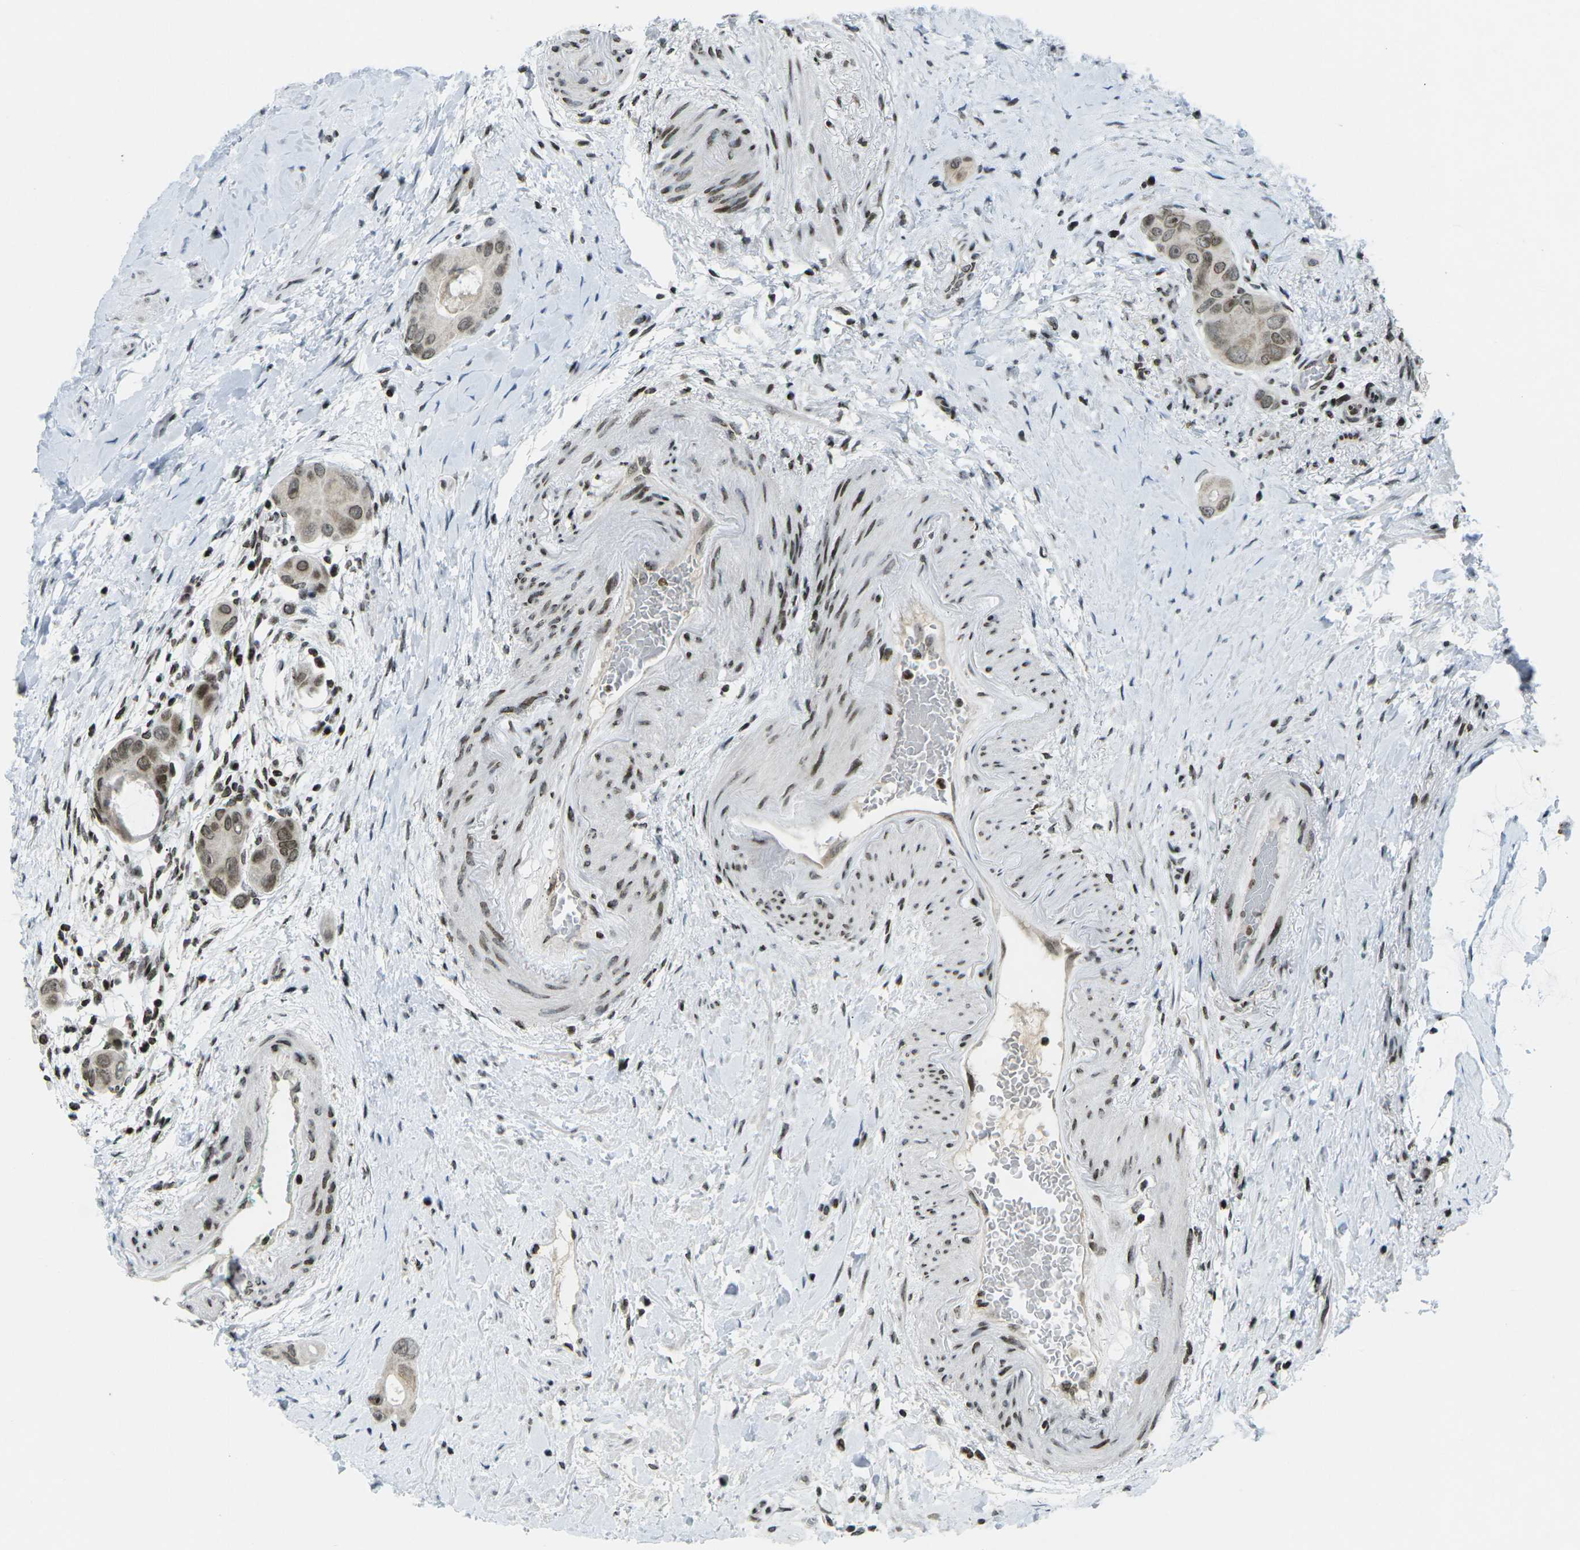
{"staining": {"intensity": "moderate", "quantity": ">75%", "location": "nuclear"}, "tissue": "colorectal cancer", "cell_type": "Tumor cells", "image_type": "cancer", "snomed": [{"axis": "morphology", "description": "Adenocarcinoma, NOS"}, {"axis": "topography", "description": "Rectum"}], "caption": "Adenocarcinoma (colorectal) was stained to show a protein in brown. There is medium levels of moderate nuclear positivity in about >75% of tumor cells.", "gene": "EME1", "patient": {"sex": "male", "age": 51}}